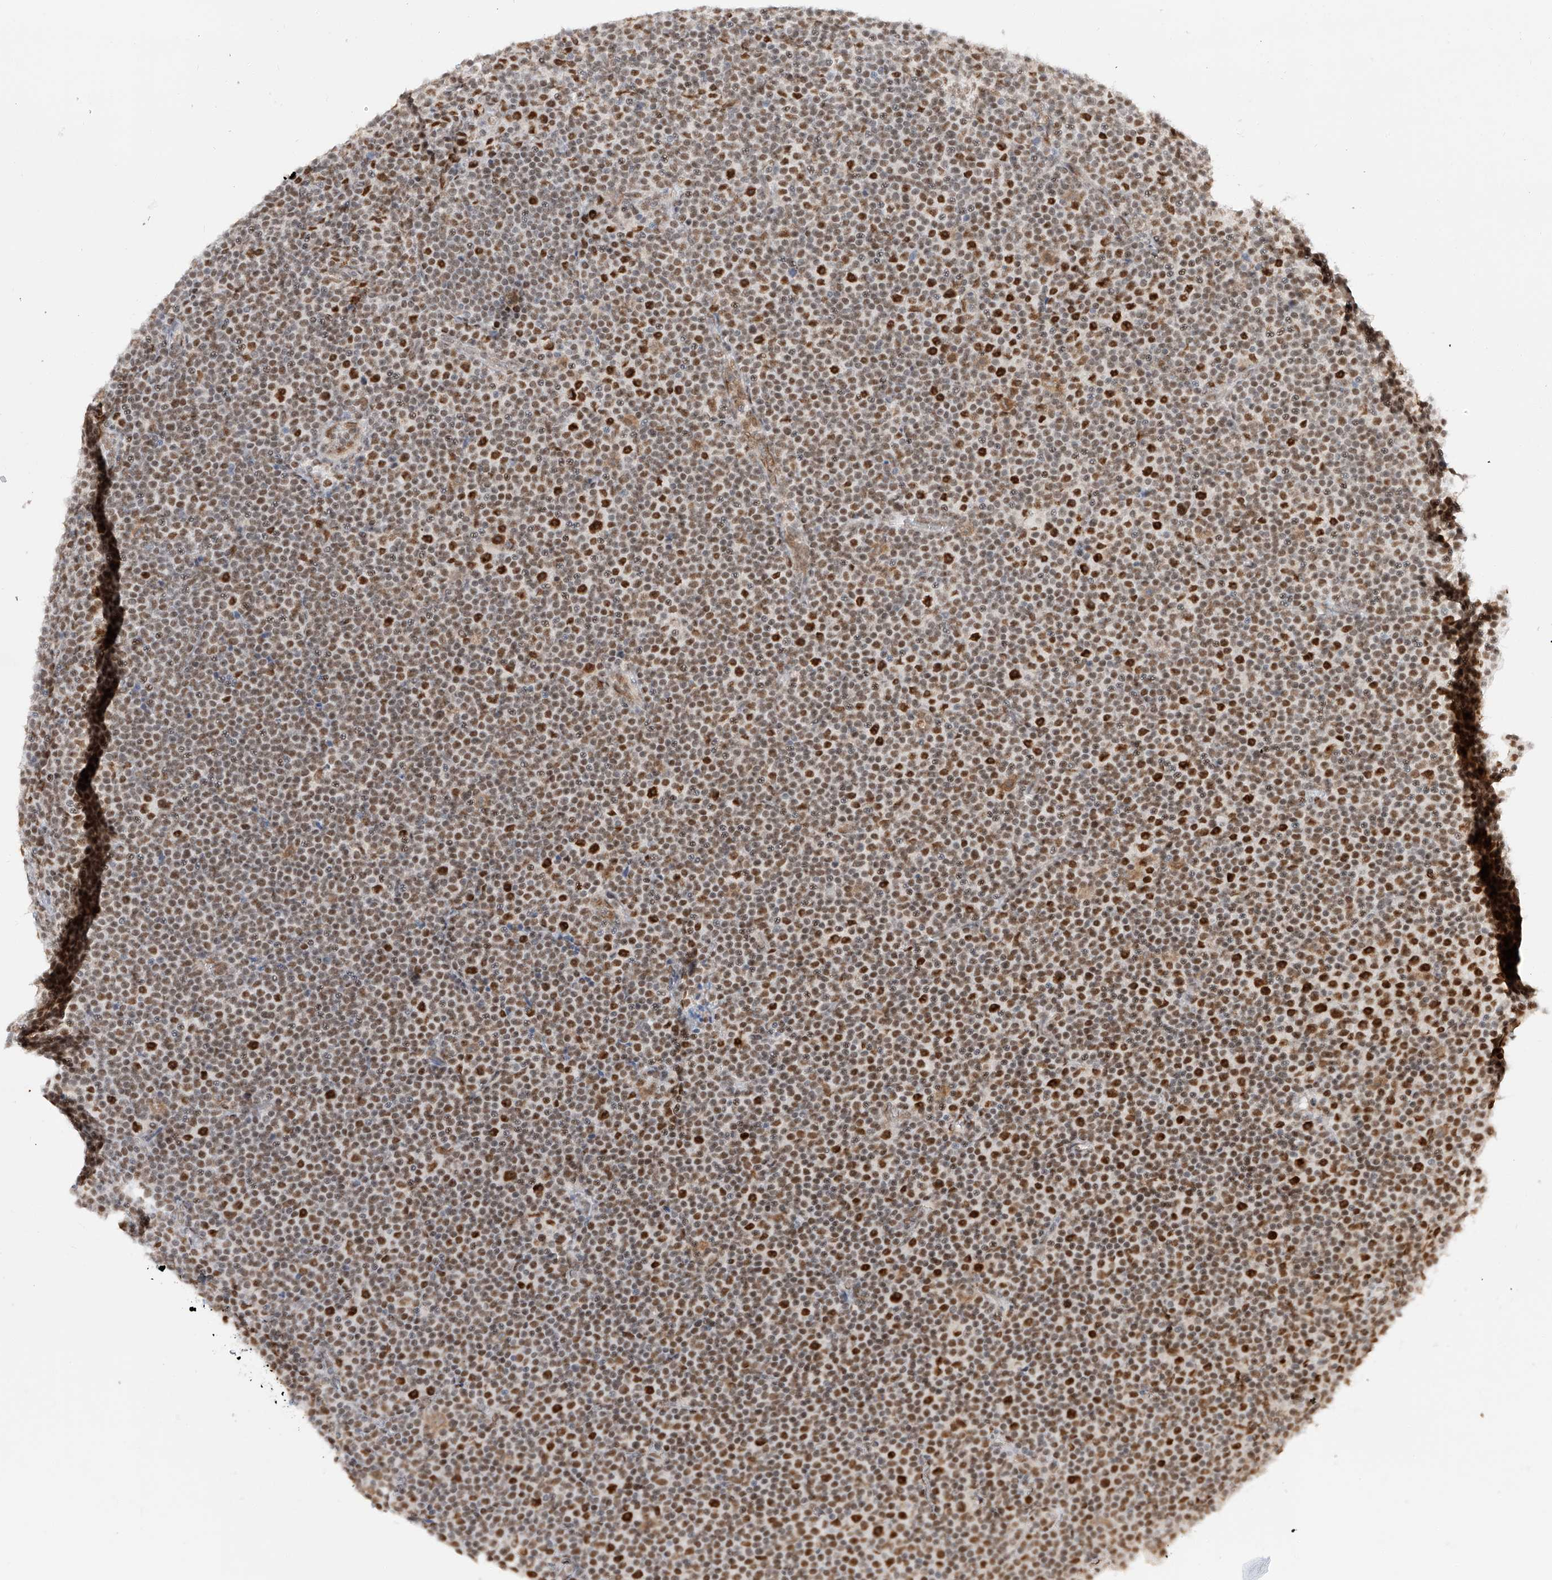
{"staining": {"intensity": "strong", "quantity": ">75%", "location": "nuclear"}, "tissue": "lymphoma", "cell_type": "Tumor cells", "image_type": "cancer", "snomed": [{"axis": "morphology", "description": "Malignant lymphoma, non-Hodgkin's type, Low grade"}, {"axis": "topography", "description": "Lymph node"}], "caption": "Protein expression analysis of lymphoma exhibits strong nuclear positivity in about >75% of tumor cells. (brown staining indicates protein expression, while blue staining denotes nuclei).", "gene": "POGK", "patient": {"sex": "female", "age": 67}}